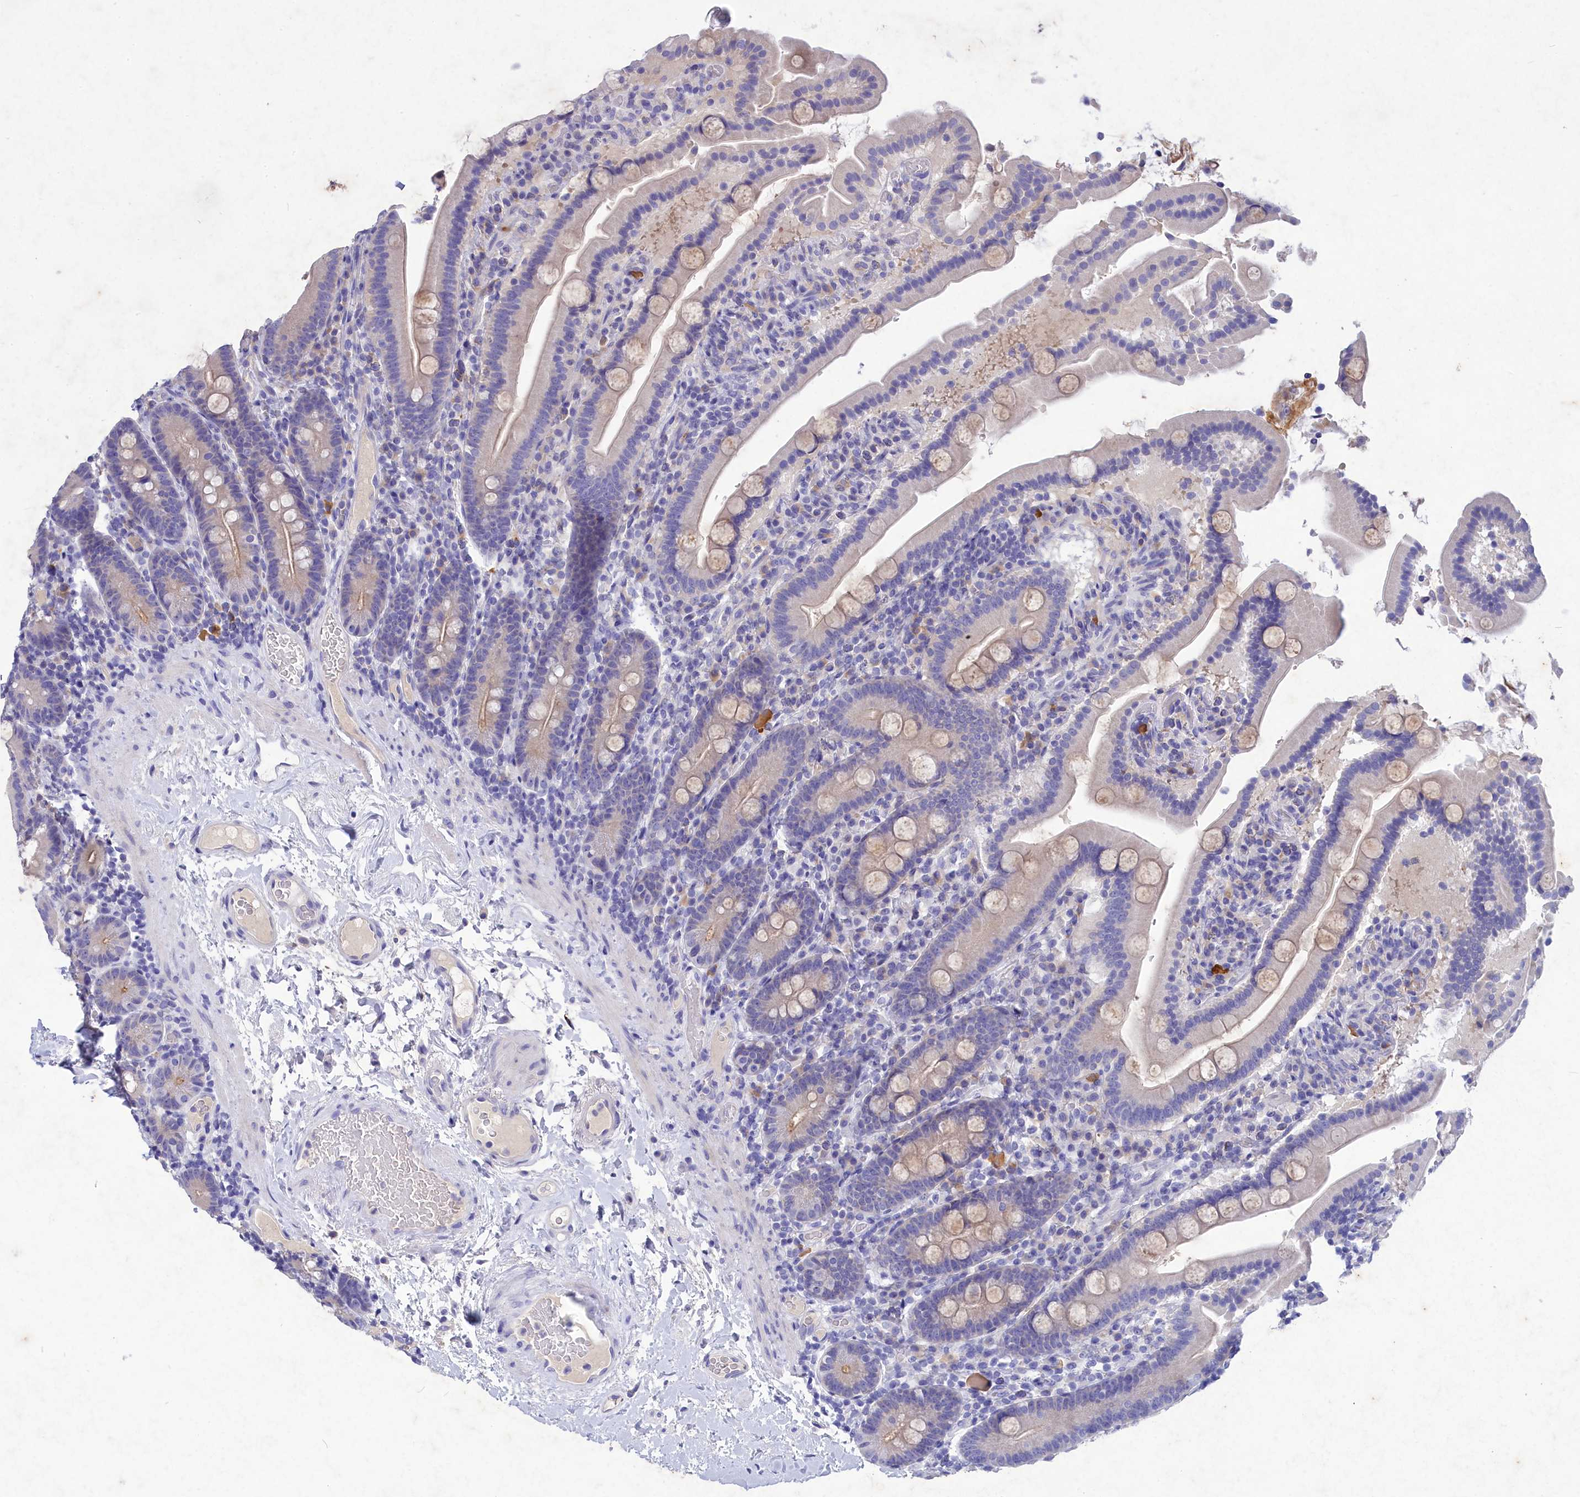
{"staining": {"intensity": "weak", "quantity": "<25%", "location": "cytoplasmic/membranous"}, "tissue": "duodenum", "cell_type": "Glandular cells", "image_type": "normal", "snomed": [{"axis": "morphology", "description": "Normal tissue, NOS"}, {"axis": "topography", "description": "Duodenum"}], "caption": "The micrograph displays no significant positivity in glandular cells of duodenum. (DAB IHC visualized using brightfield microscopy, high magnification).", "gene": "DEFB119", "patient": {"sex": "male", "age": 55}}